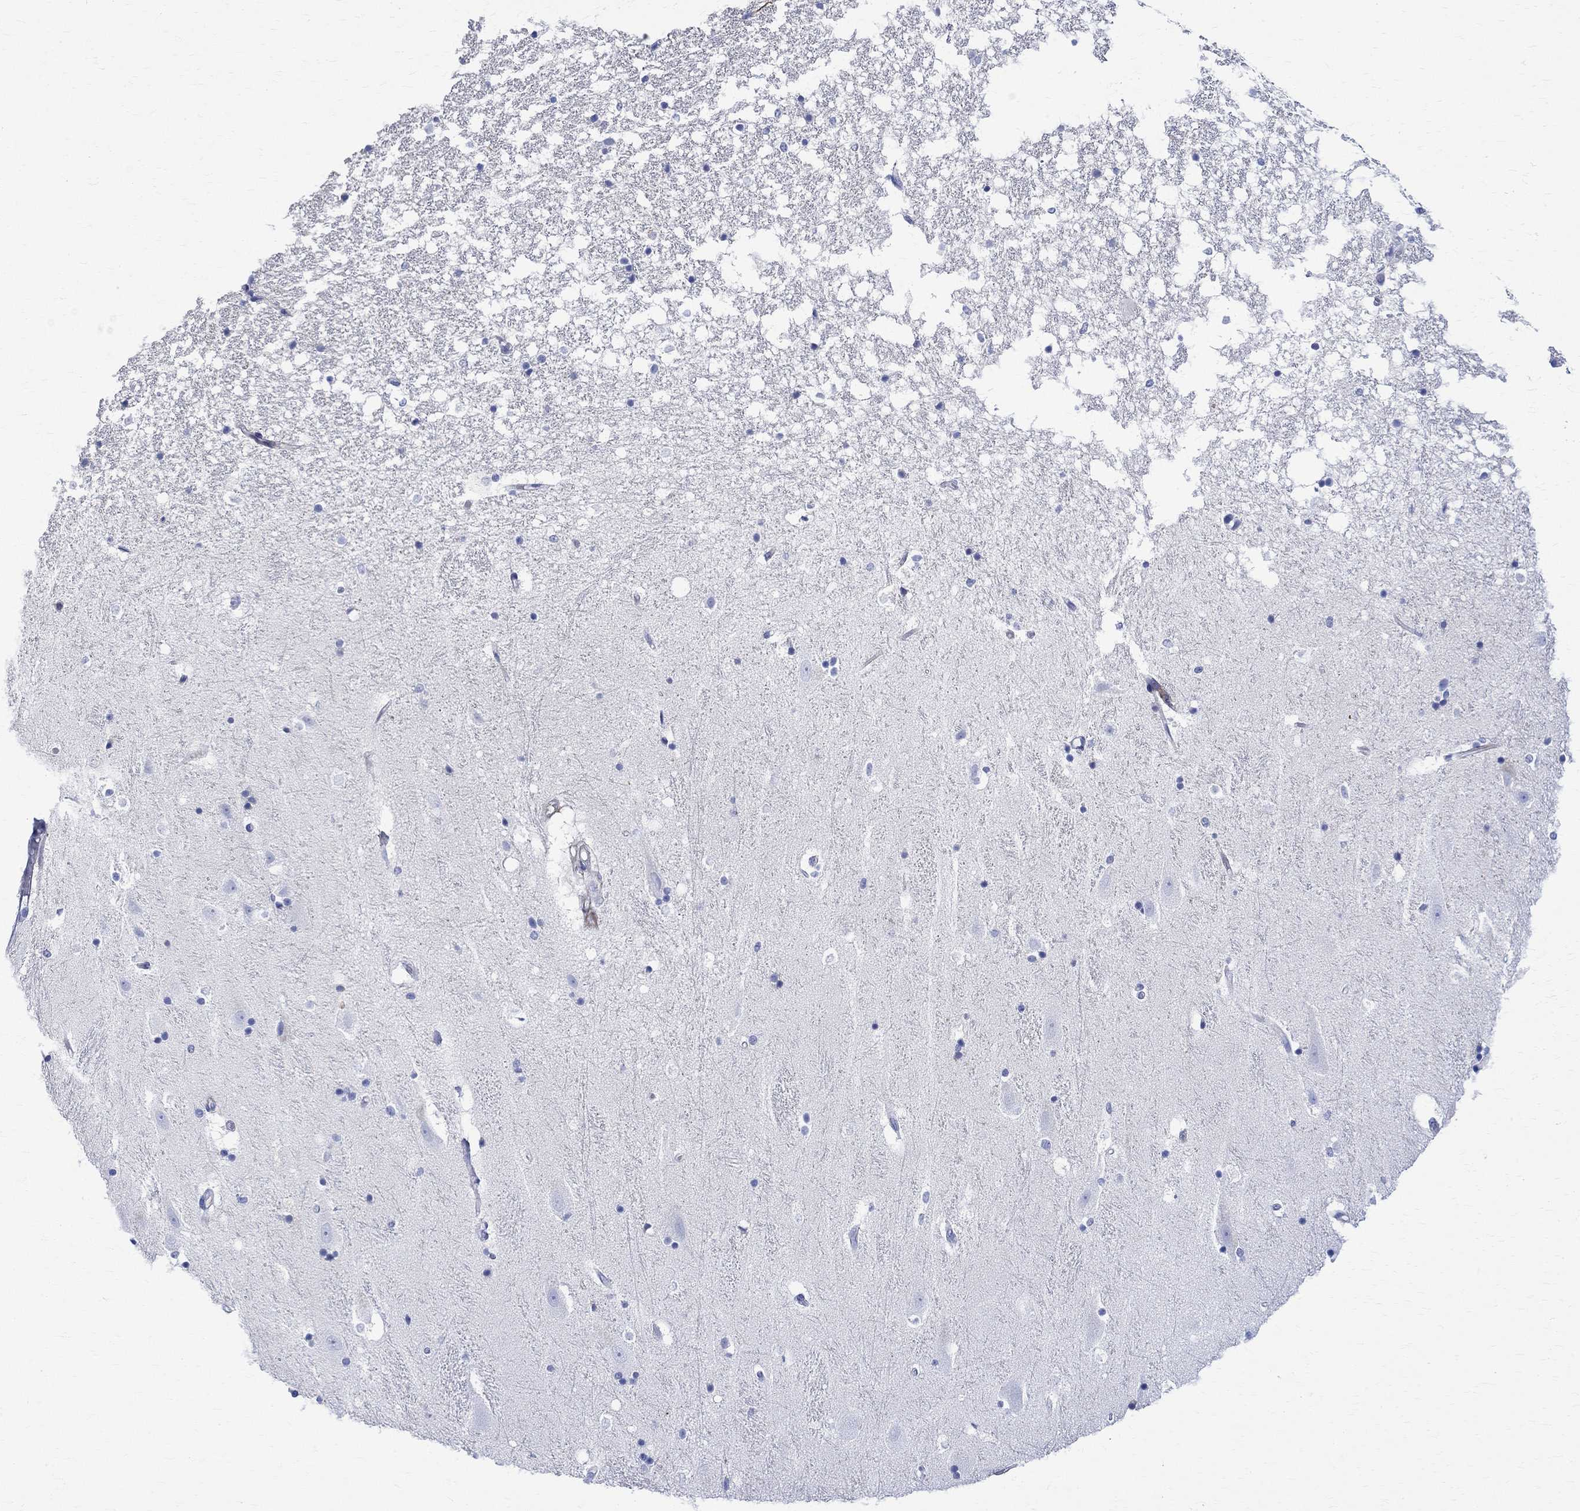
{"staining": {"intensity": "negative", "quantity": "none", "location": "none"}, "tissue": "hippocampus", "cell_type": "Glial cells", "image_type": "normal", "snomed": [{"axis": "morphology", "description": "Normal tissue, NOS"}, {"axis": "topography", "description": "Hippocampus"}], "caption": "Protein analysis of normal hippocampus displays no significant positivity in glial cells.", "gene": "PARVB", "patient": {"sex": "male", "age": 49}}